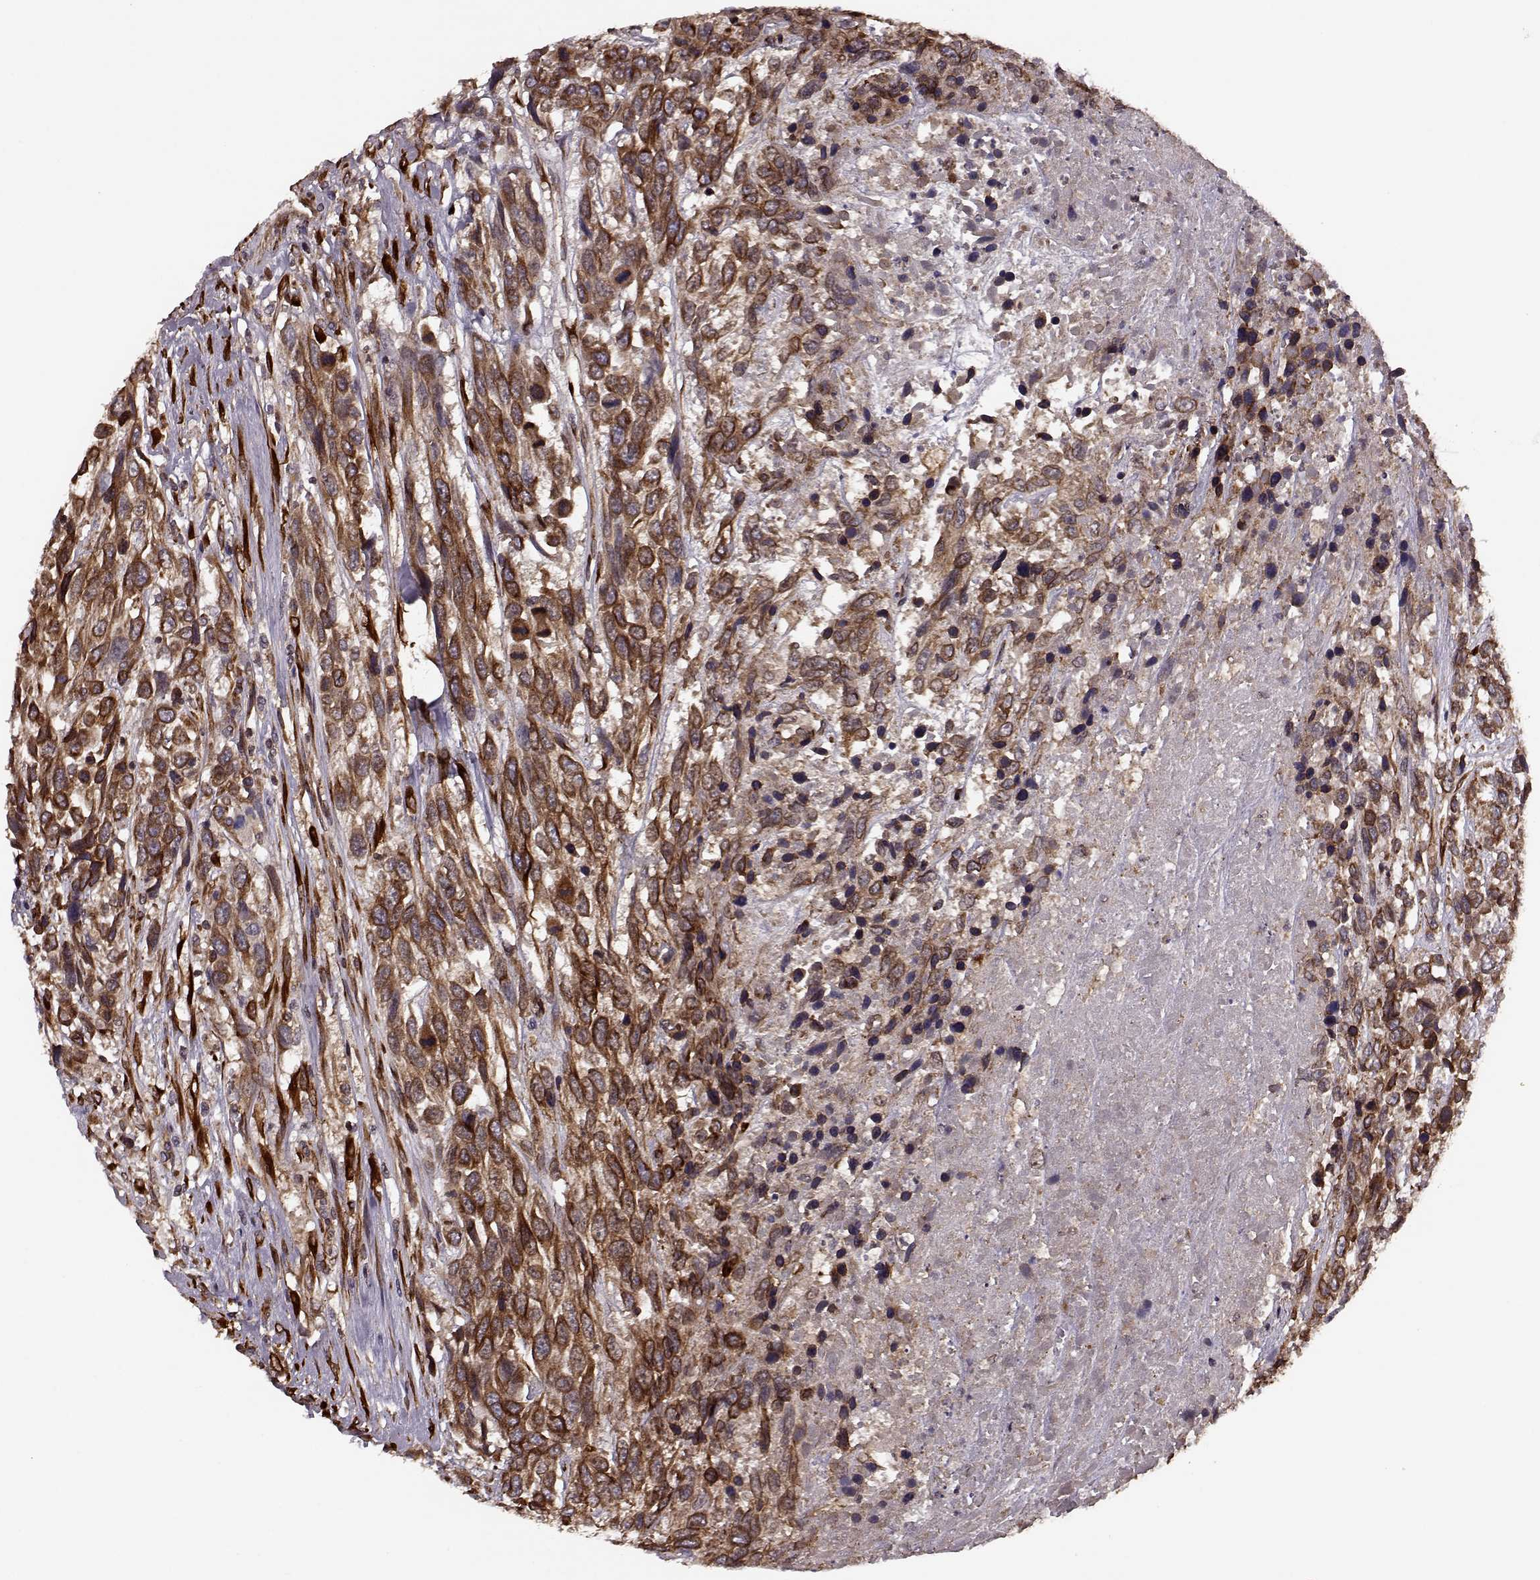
{"staining": {"intensity": "strong", "quantity": "<25%", "location": "cytoplasmic/membranous"}, "tissue": "urothelial cancer", "cell_type": "Tumor cells", "image_type": "cancer", "snomed": [{"axis": "morphology", "description": "Urothelial carcinoma, High grade"}, {"axis": "topography", "description": "Urinary bladder"}], "caption": "There is medium levels of strong cytoplasmic/membranous staining in tumor cells of urothelial cancer, as demonstrated by immunohistochemical staining (brown color).", "gene": "YIPF5", "patient": {"sex": "female", "age": 70}}